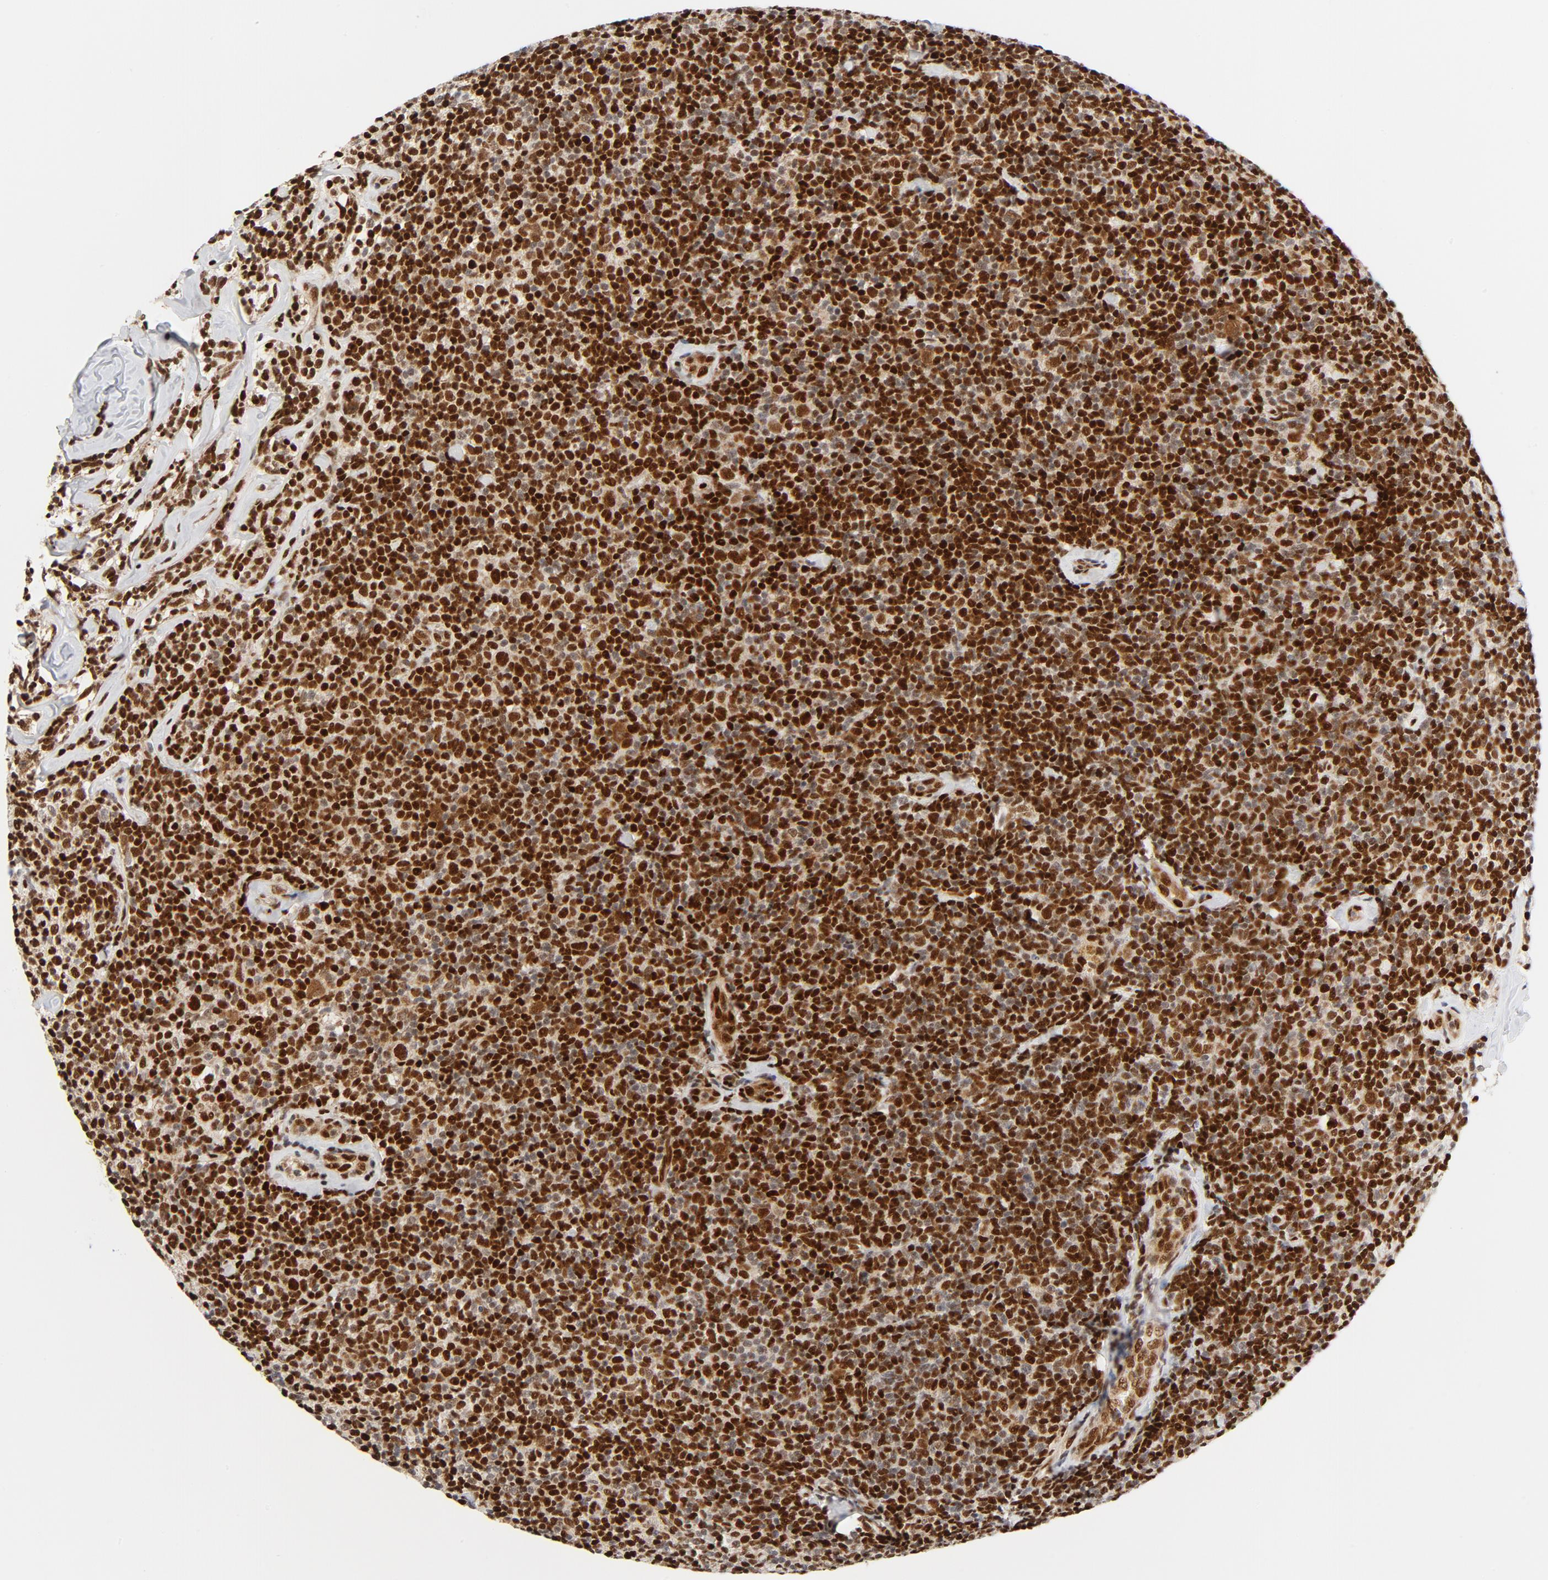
{"staining": {"intensity": "strong", "quantity": ">75%", "location": "nuclear"}, "tissue": "lymphoma", "cell_type": "Tumor cells", "image_type": "cancer", "snomed": [{"axis": "morphology", "description": "Malignant lymphoma, non-Hodgkin's type, Low grade"}, {"axis": "topography", "description": "Lymph node"}], "caption": "Immunohistochemical staining of human lymphoma displays high levels of strong nuclear expression in about >75% of tumor cells. The staining was performed using DAB, with brown indicating positive protein expression. Nuclei are stained blue with hematoxylin.", "gene": "MEF2A", "patient": {"sex": "female", "age": 56}}